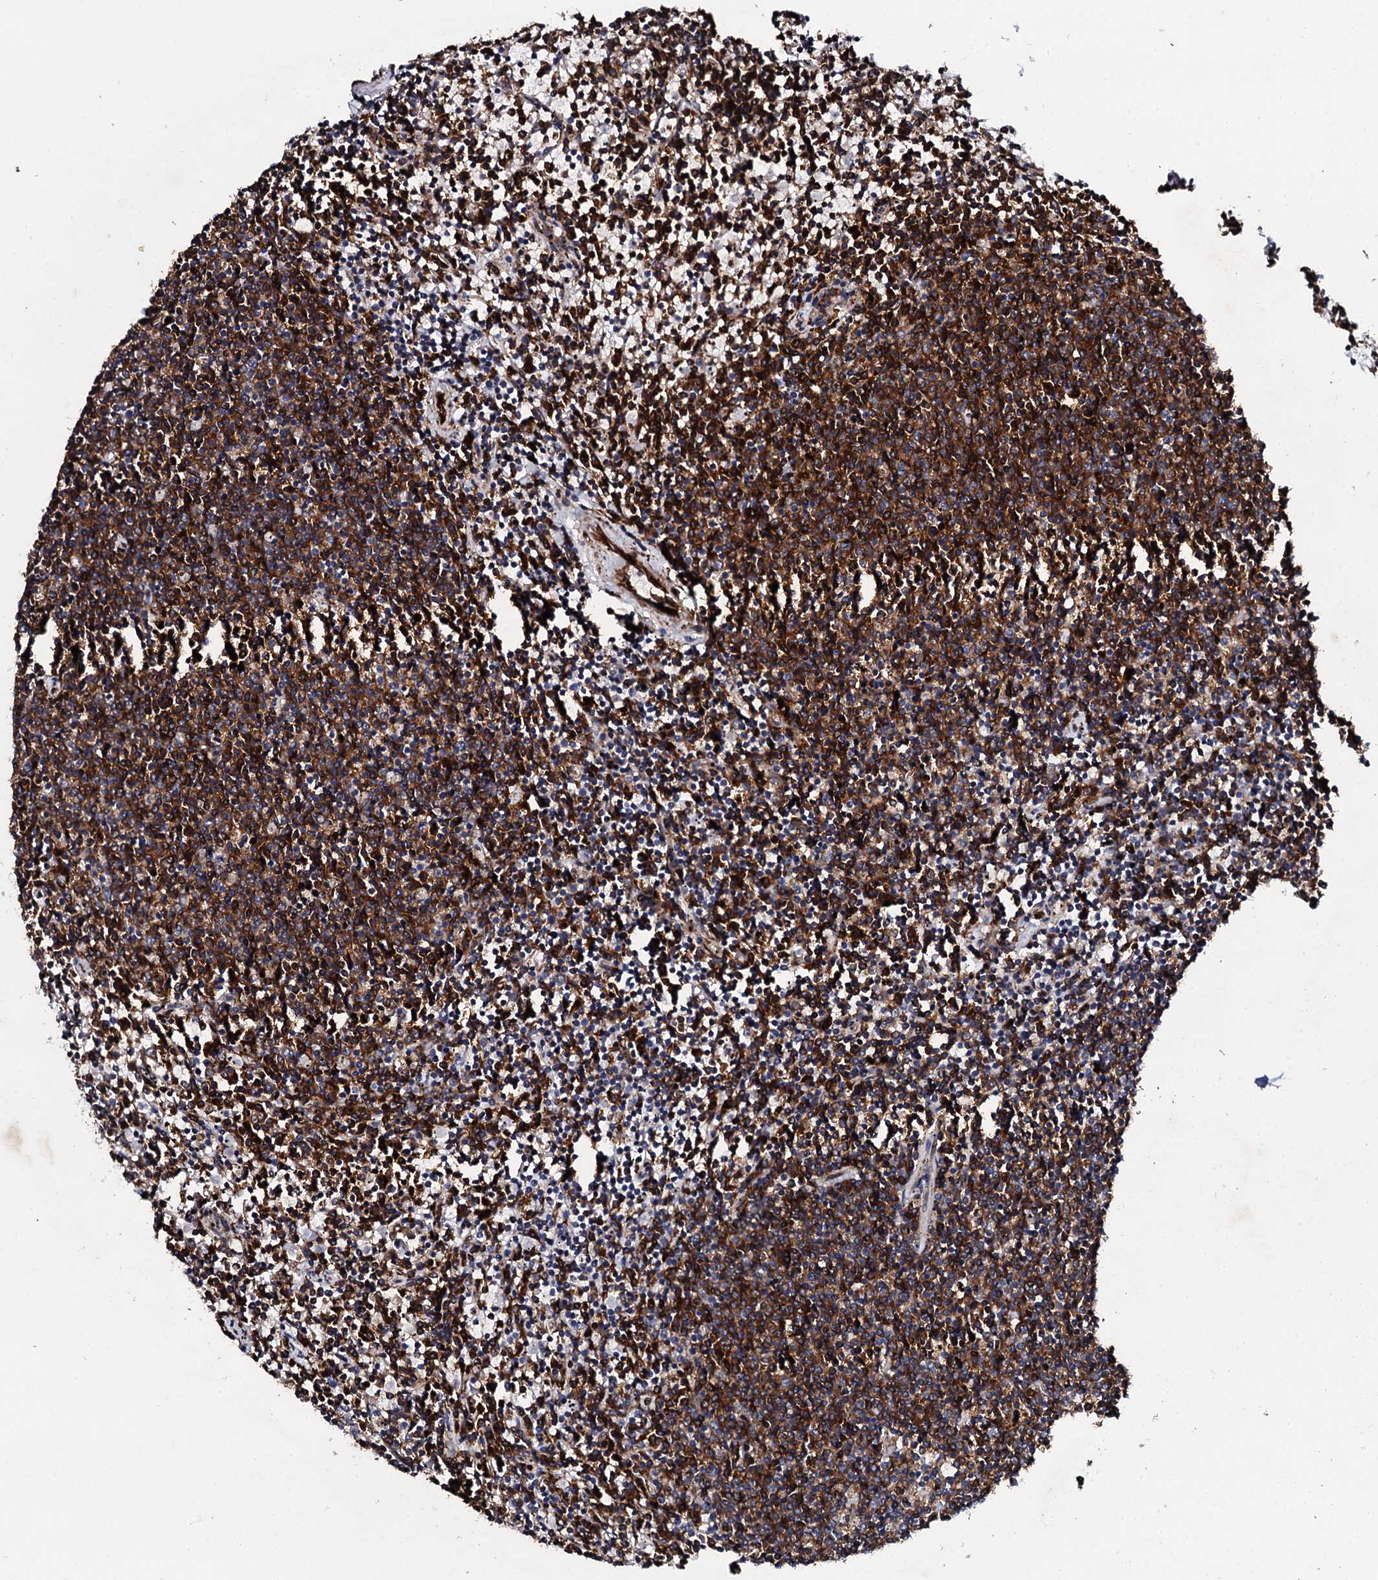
{"staining": {"intensity": "strong", "quantity": "25%-75%", "location": "cytoplasmic/membranous"}, "tissue": "lymphoma", "cell_type": "Tumor cells", "image_type": "cancer", "snomed": [{"axis": "morphology", "description": "Malignant lymphoma, non-Hodgkin's type, Low grade"}, {"axis": "topography", "description": "Spleen"}], "caption": "Strong cytoplasmic/membranous staining is seen in about 25%-75% of tumor cells in lymphoma.", "gene": "DBX1", "patient": {"sex": "female", "age": 50}}